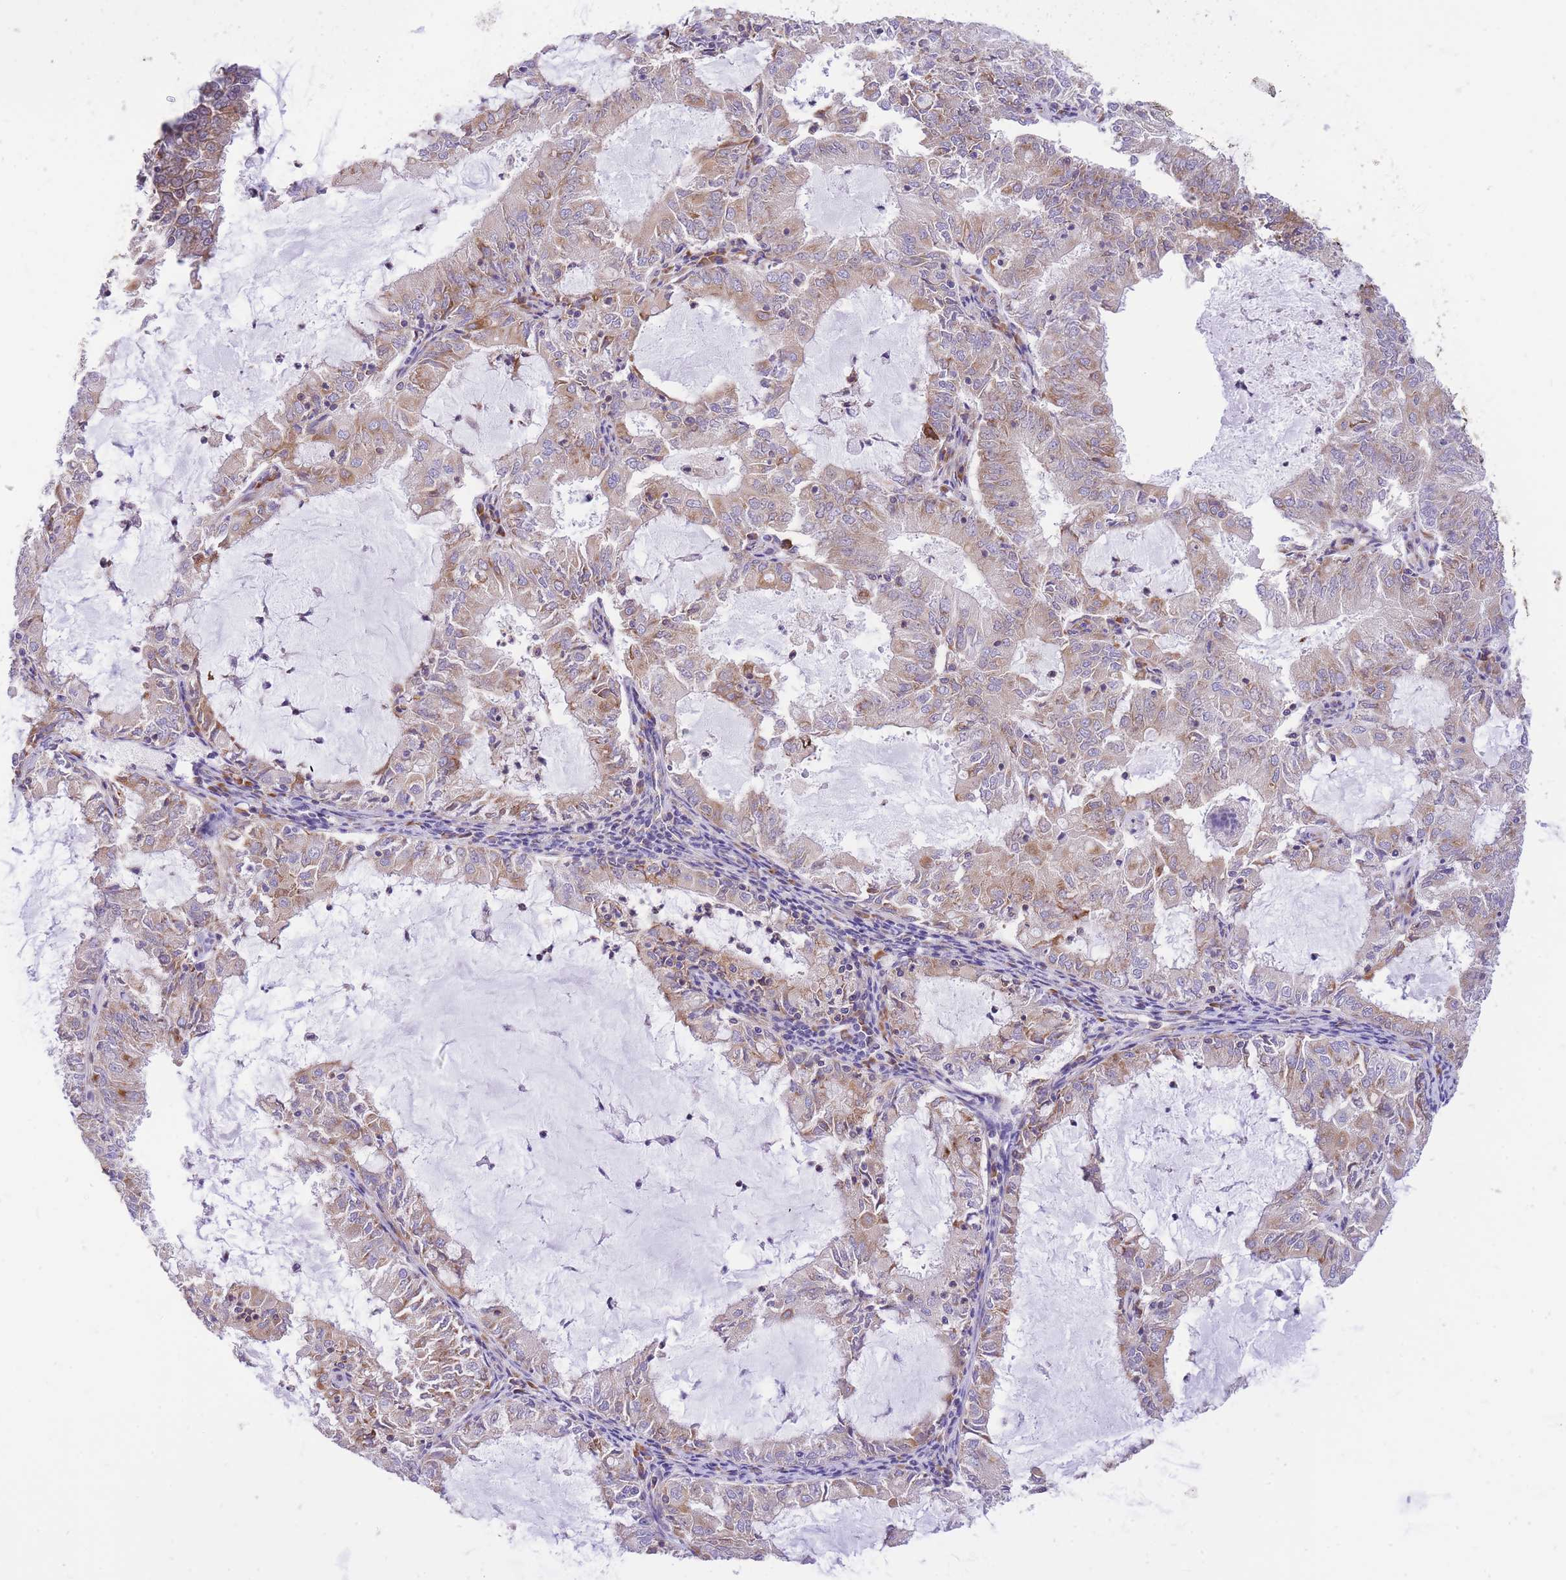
{"staining": {"intensity": "weak", "quantity": "25%-75%", "location": "cytoplasmic/membranous"}, "tissue": "endometrial cancer", "cell_type": "Tumor cells", "image_type": "cancer", "snomed": [{"axis": "morphology", "description": "Adenocarcinoma, NOS"}, {"axis": "topography", "description": "Endometrium"}], "caption": "This photomicrograph displays IHC staining of human endometrial adenocarcinoma, with low weak cytoplasmic/membranous expression in about 25%-75% of tumor cells.", "gene": "GBP7", "patient": {"sex": "female", "age": 57}}